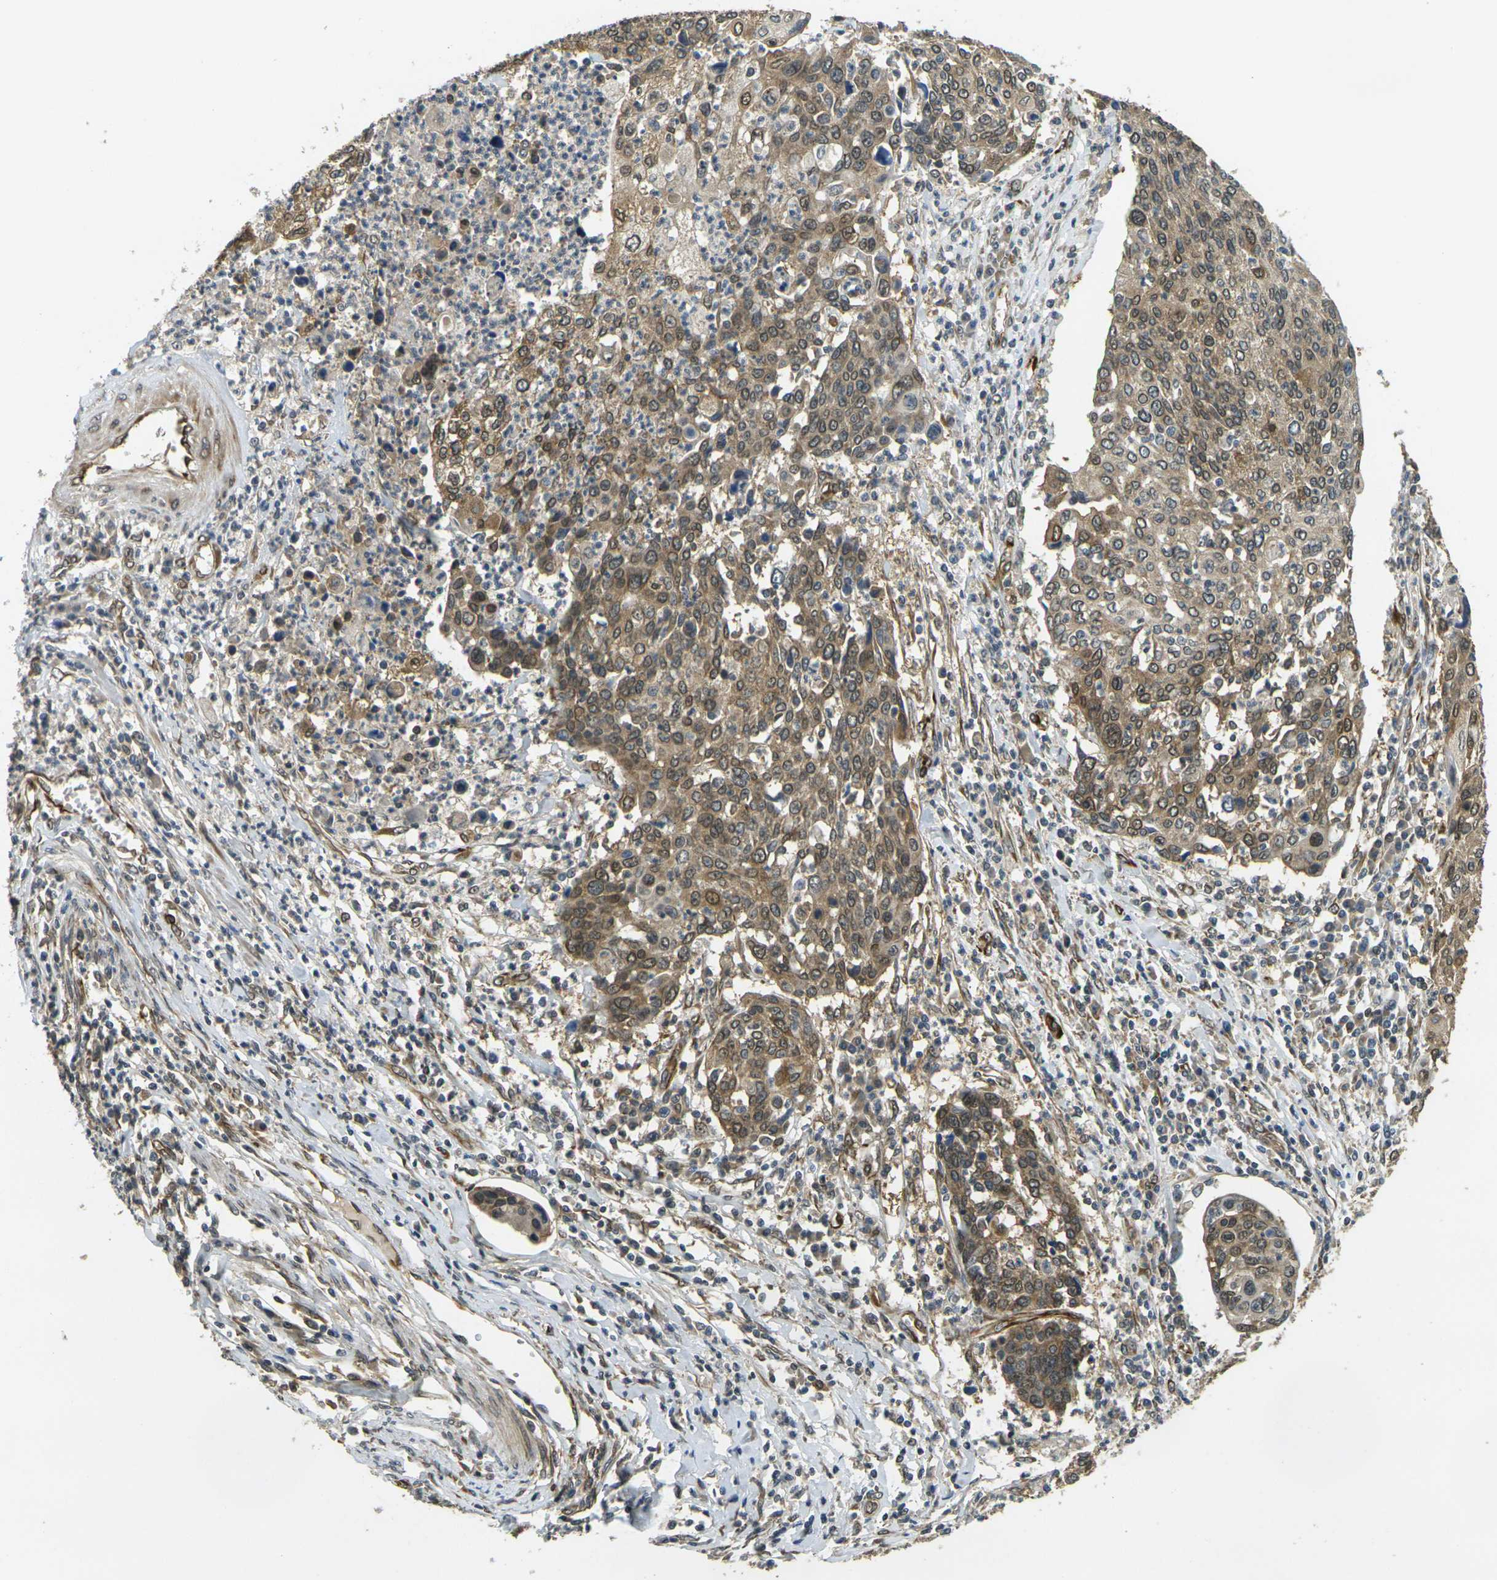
{"staining": {"intensity": "moderate", "quantity": ">75%", "location": "cytoplasmic/membranous"}, "tissue": "cervical cancer", "cell_type": "Tumor cells", "image_type": "cancer", "snomed": [{"axis": "morphology", "description": "Squamous cell carcinoma, NOS"}, {"axis": "topography", "description": "Cervix"}], "caption": "IHC micrograph of neoplastic tissue: squamous cell carcinoma (cervical) stained using immunohistochemistry (IHC) exhibits medium levels of moderate protein expression localized specifically in the cytoplasmic/membranous of tumor cells, appearing as a cytoplasmic/membranous brown color.", "gene": "FUT11", "patient": {"sex": "female", "age": 40}}